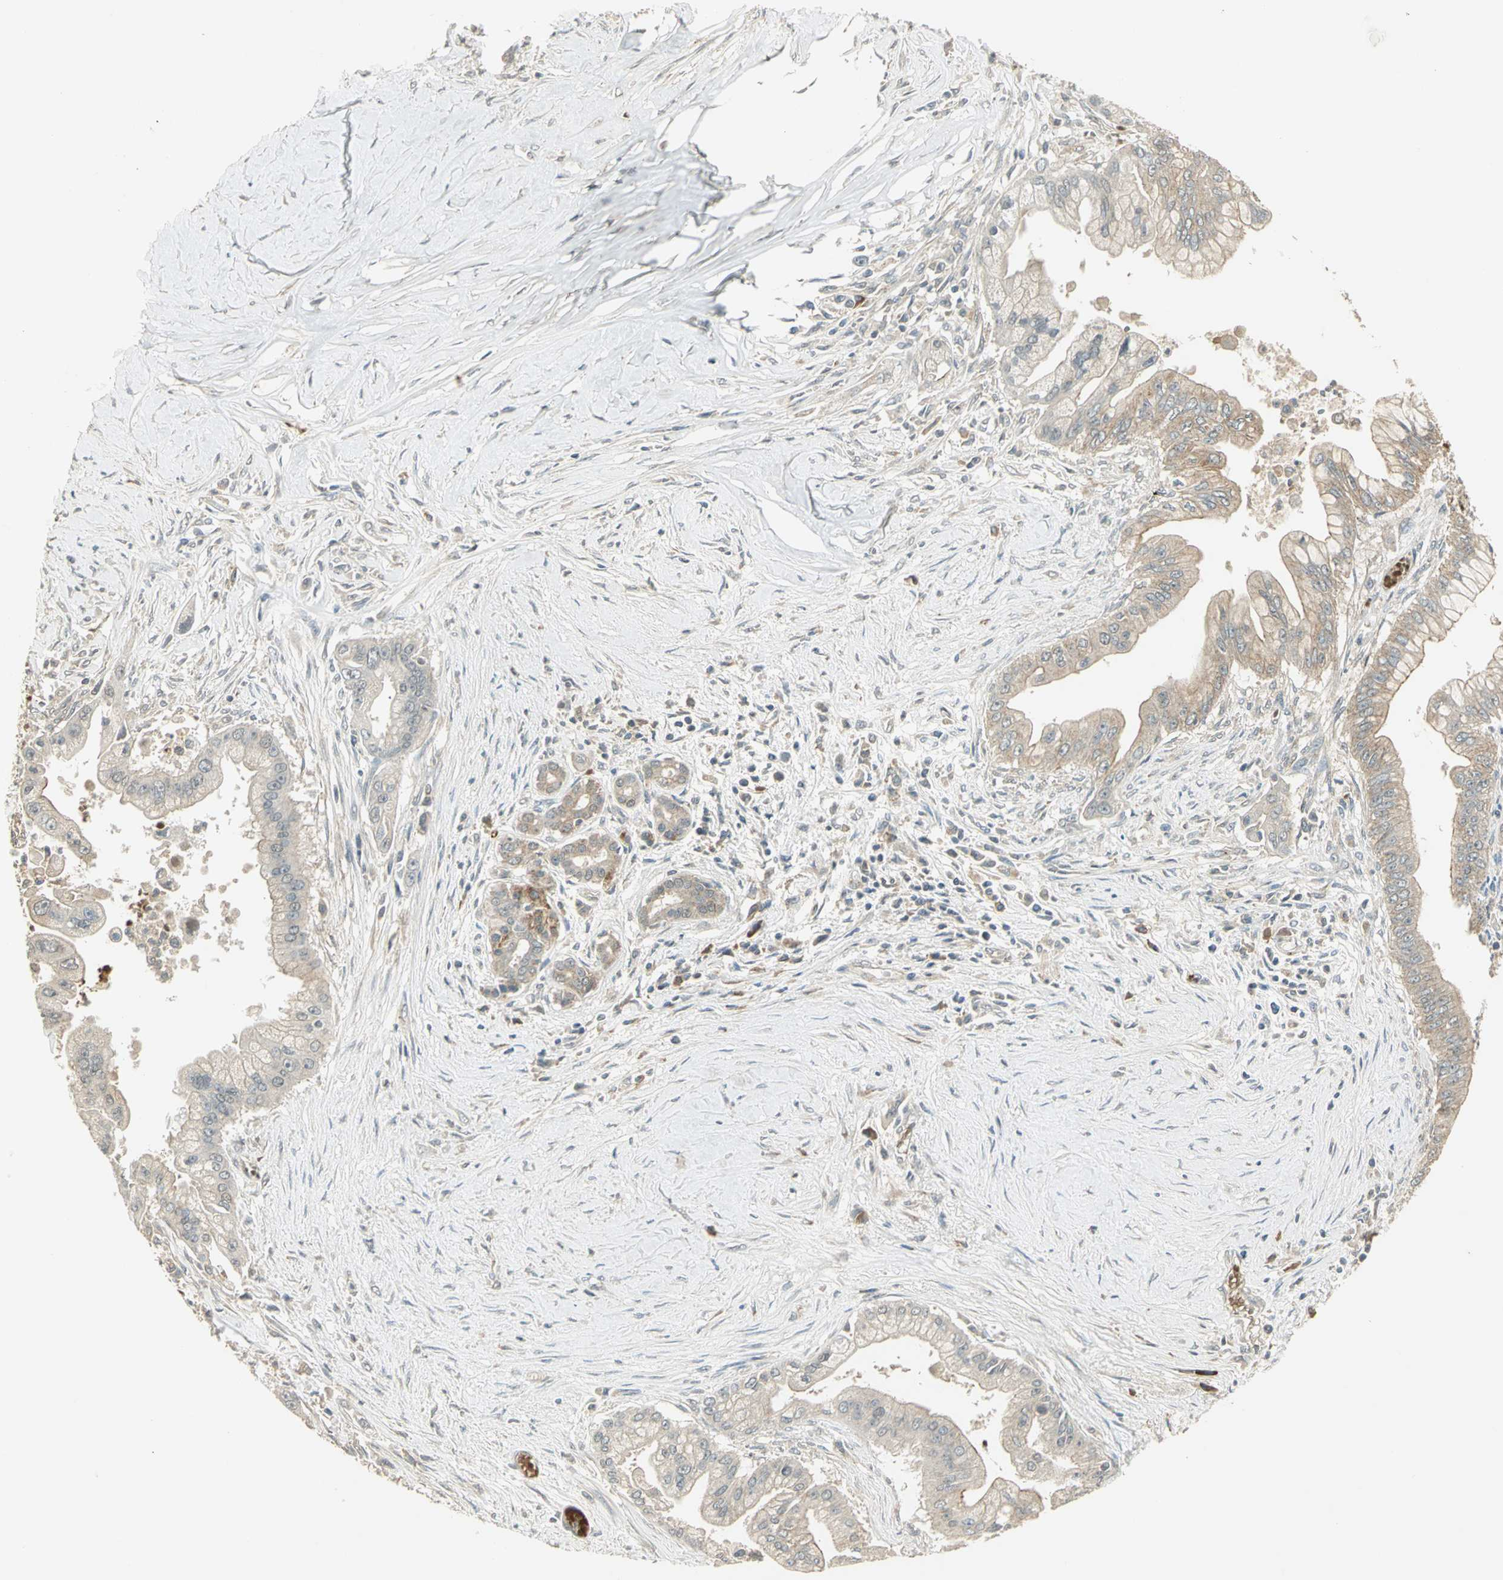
{"staining": {"intensity": "weak", "quantity": "25%-75%", "location": "cytoplasmic/membranous"}, "tissue": "pancreatic cancer", "cell_type": "Tumor cells", "image_type": "cancer", "snomed": [{"axis": "morphology", "description": "Adenocarcinoma, NOS"}, {"axis": "topography", "description": "Pancreas"}], "caption": "Immunohistochemistry of human pancreatic cancer exhibits low levels of weak cytoplasmic/membranous expression in approximately 25%-75% of tumor cells.", "gene": "KEAP1", "patient": {"sex": "male", "age": 59}}